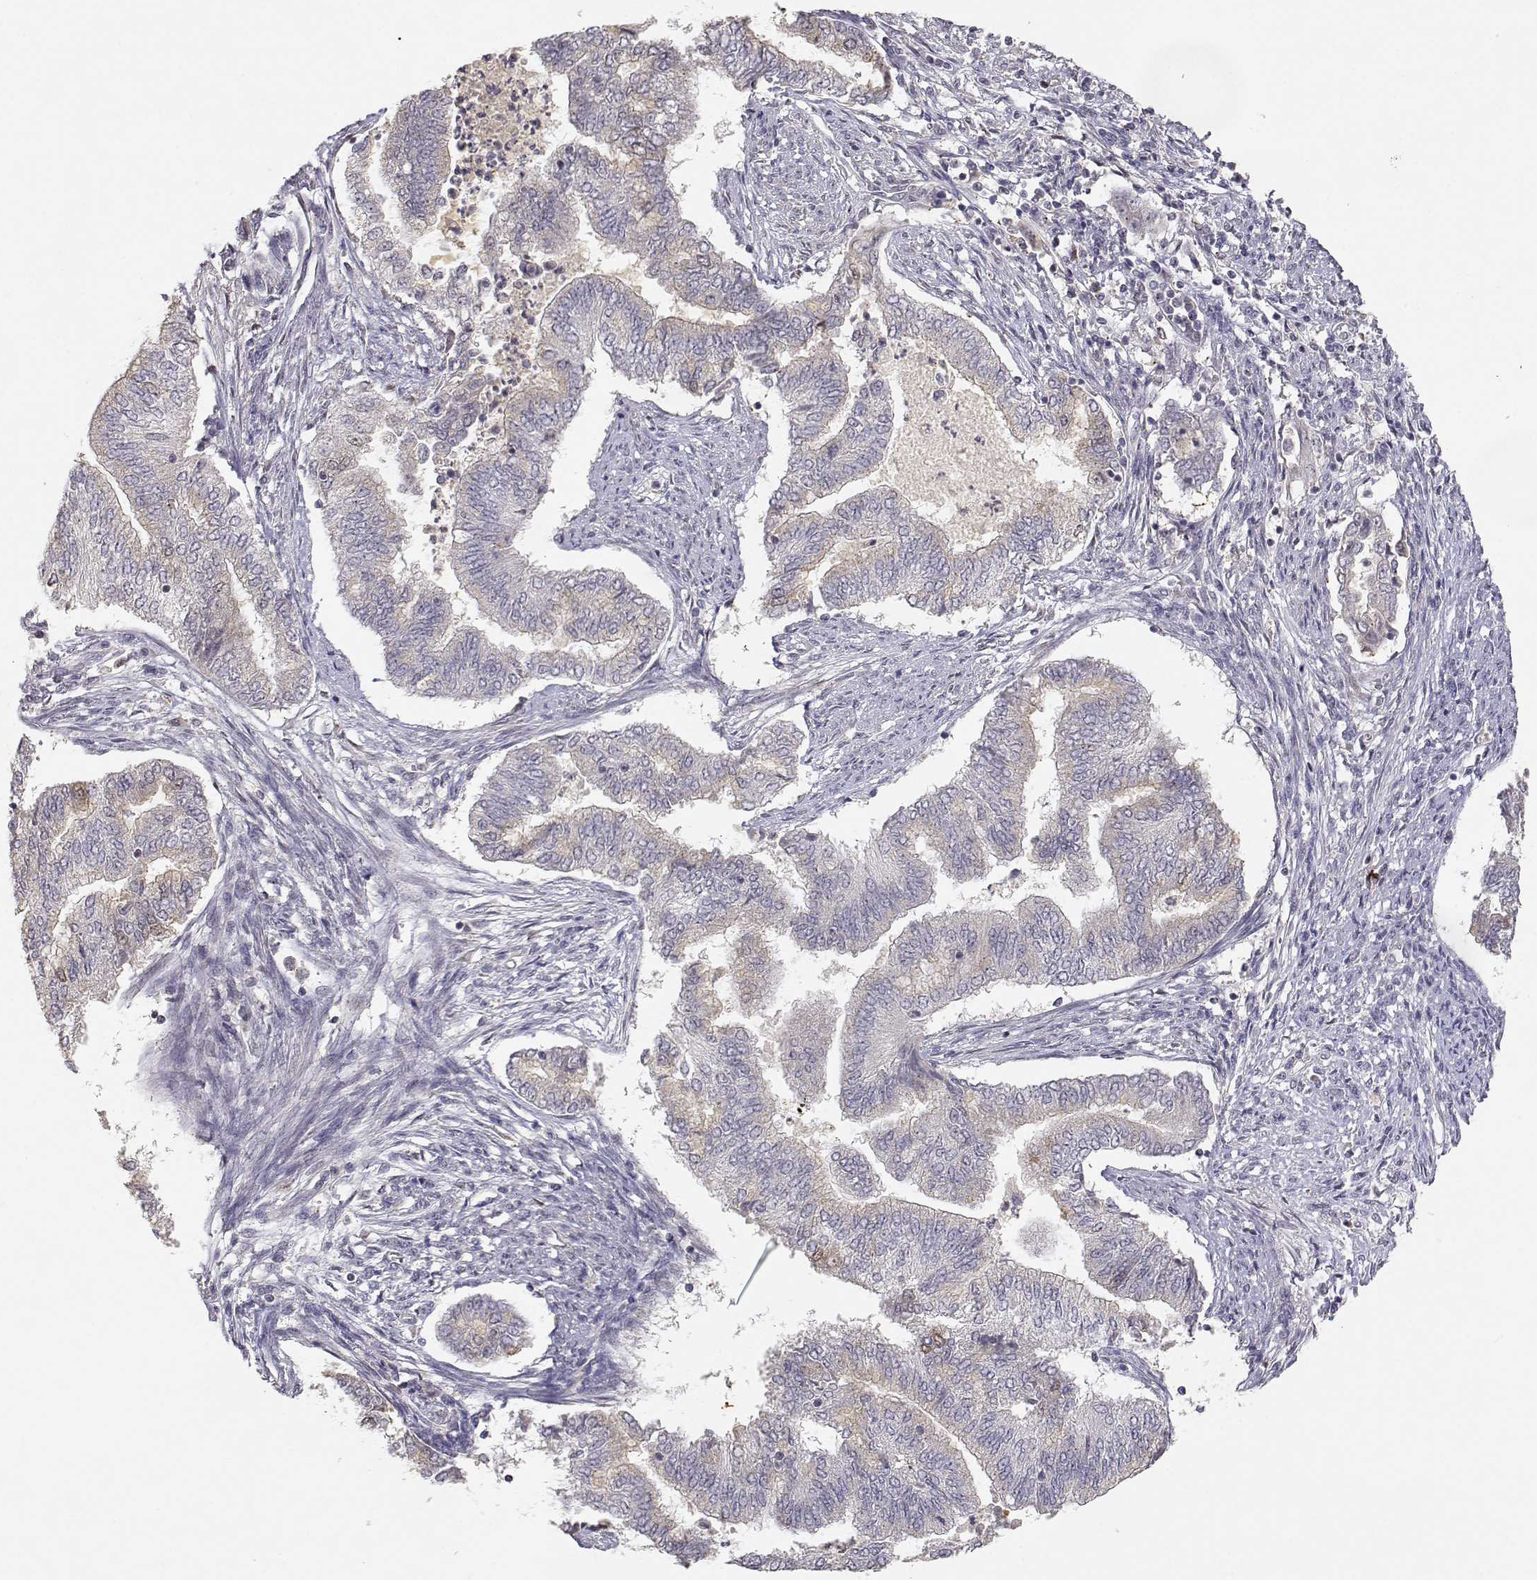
{"staining": {"intensity": "negative", "quantity": "none", "location": "none"}, "tissue": "endometrial cancer", "cell_type": "Tumor cells", "image_type": "cancer", "snomed": [{"axis": "morphology", "description": "Adenocarcinoma, NOS"}, {"axis": "topography", "description": "Endometrium"}], "caption": "Micrograph shows no significant protein staining in tumor cells of endometrial cancer (adenocarcinoma).", "gene": "RAD51", "patient": {"sex": "female", "age": 65}}